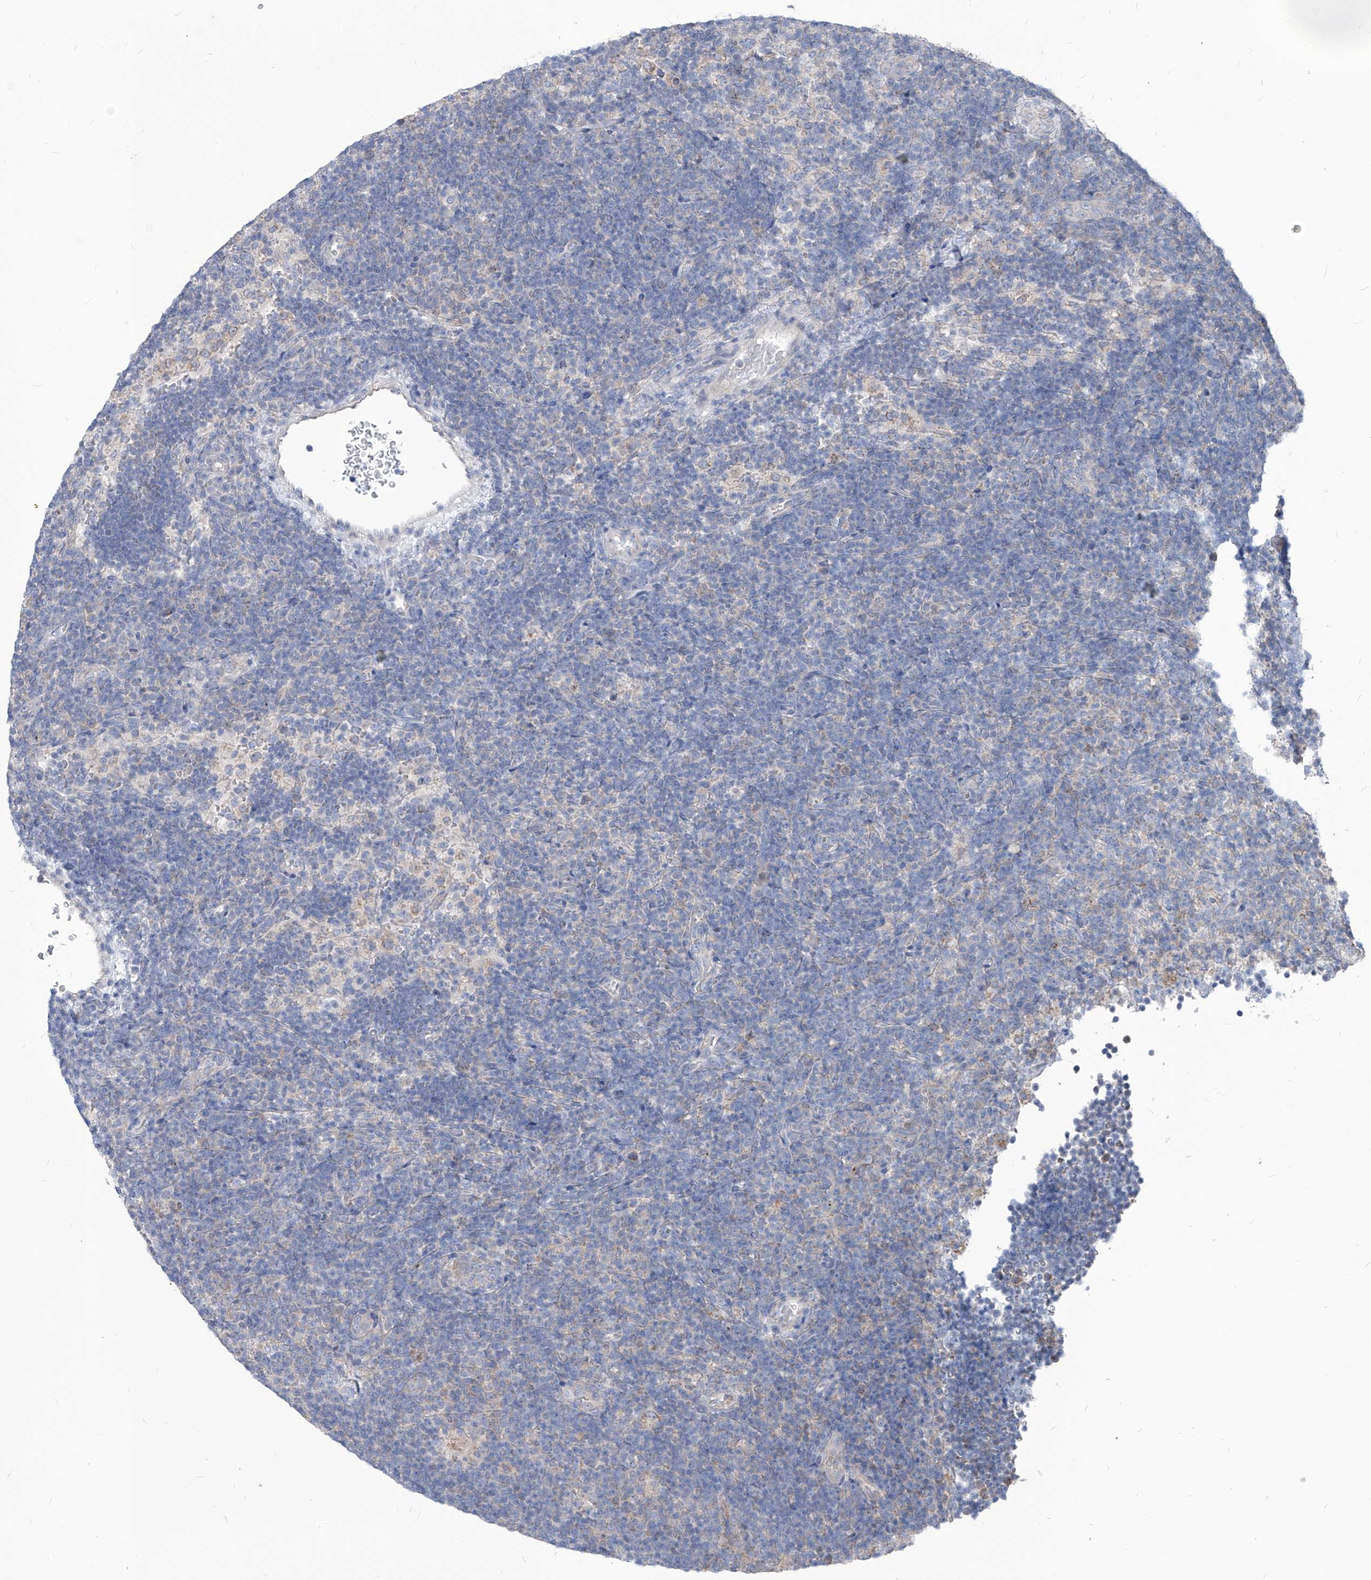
{"staining": {"intensity": "moderate", "quantity": "<25%", "location": "cytoplasmic/membranous"}, "tissue": "lymphoma", "cell_type": "Tumor cells", "image_type": "cancer", "snomed": [{"axis": "morphology", "description": "Hodgkin's disease, NOS"}, {"axis": "topography", "description": "Lymph node"}], "caption": "This is an image of immunohistochemistry staining of Hodgkin's disease, which shows moderate expression in the cytoplasmic/membranous of tumor cells.", "gene": "AGPS", "patient": {"sex": "female", "age": 57}}